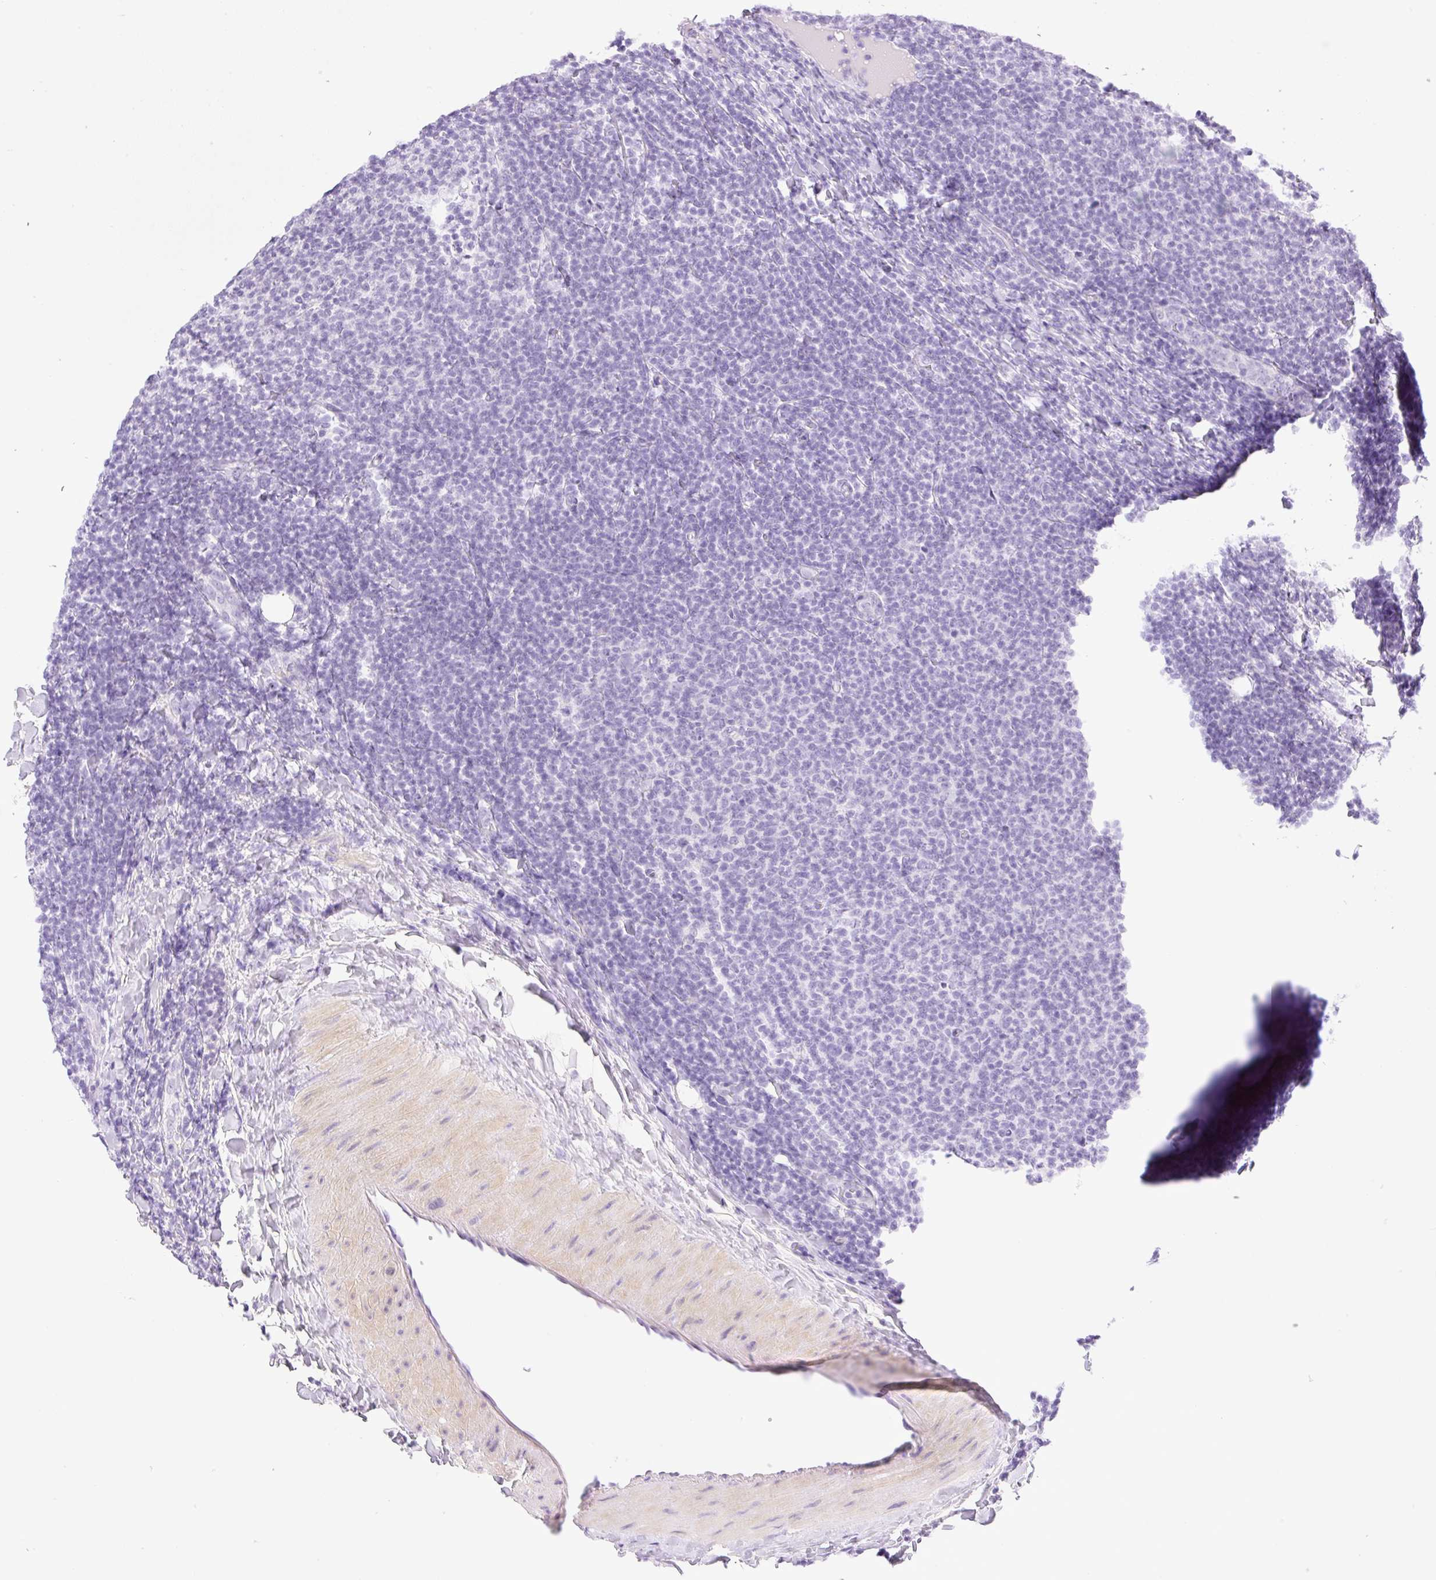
{"staining": {"intensity": "negative", "quantity": "none", "location": "none"}, "tissue": "lymphoma", "cell_type": "Tumor cells", "image_type": "cancer", "snomed": [{"axis": "morphology", "description": "Malignant lymphoma, non-Hodgkin's type, Low grade"}, {"axis": "topography", "description": "Lymph node"}], "caption": "Immunohistochemistry of human lymphoma exhibits no positivity in tumor cells.", "gene": "PALM3", "patient": {"sex": "male", "age": 66}}